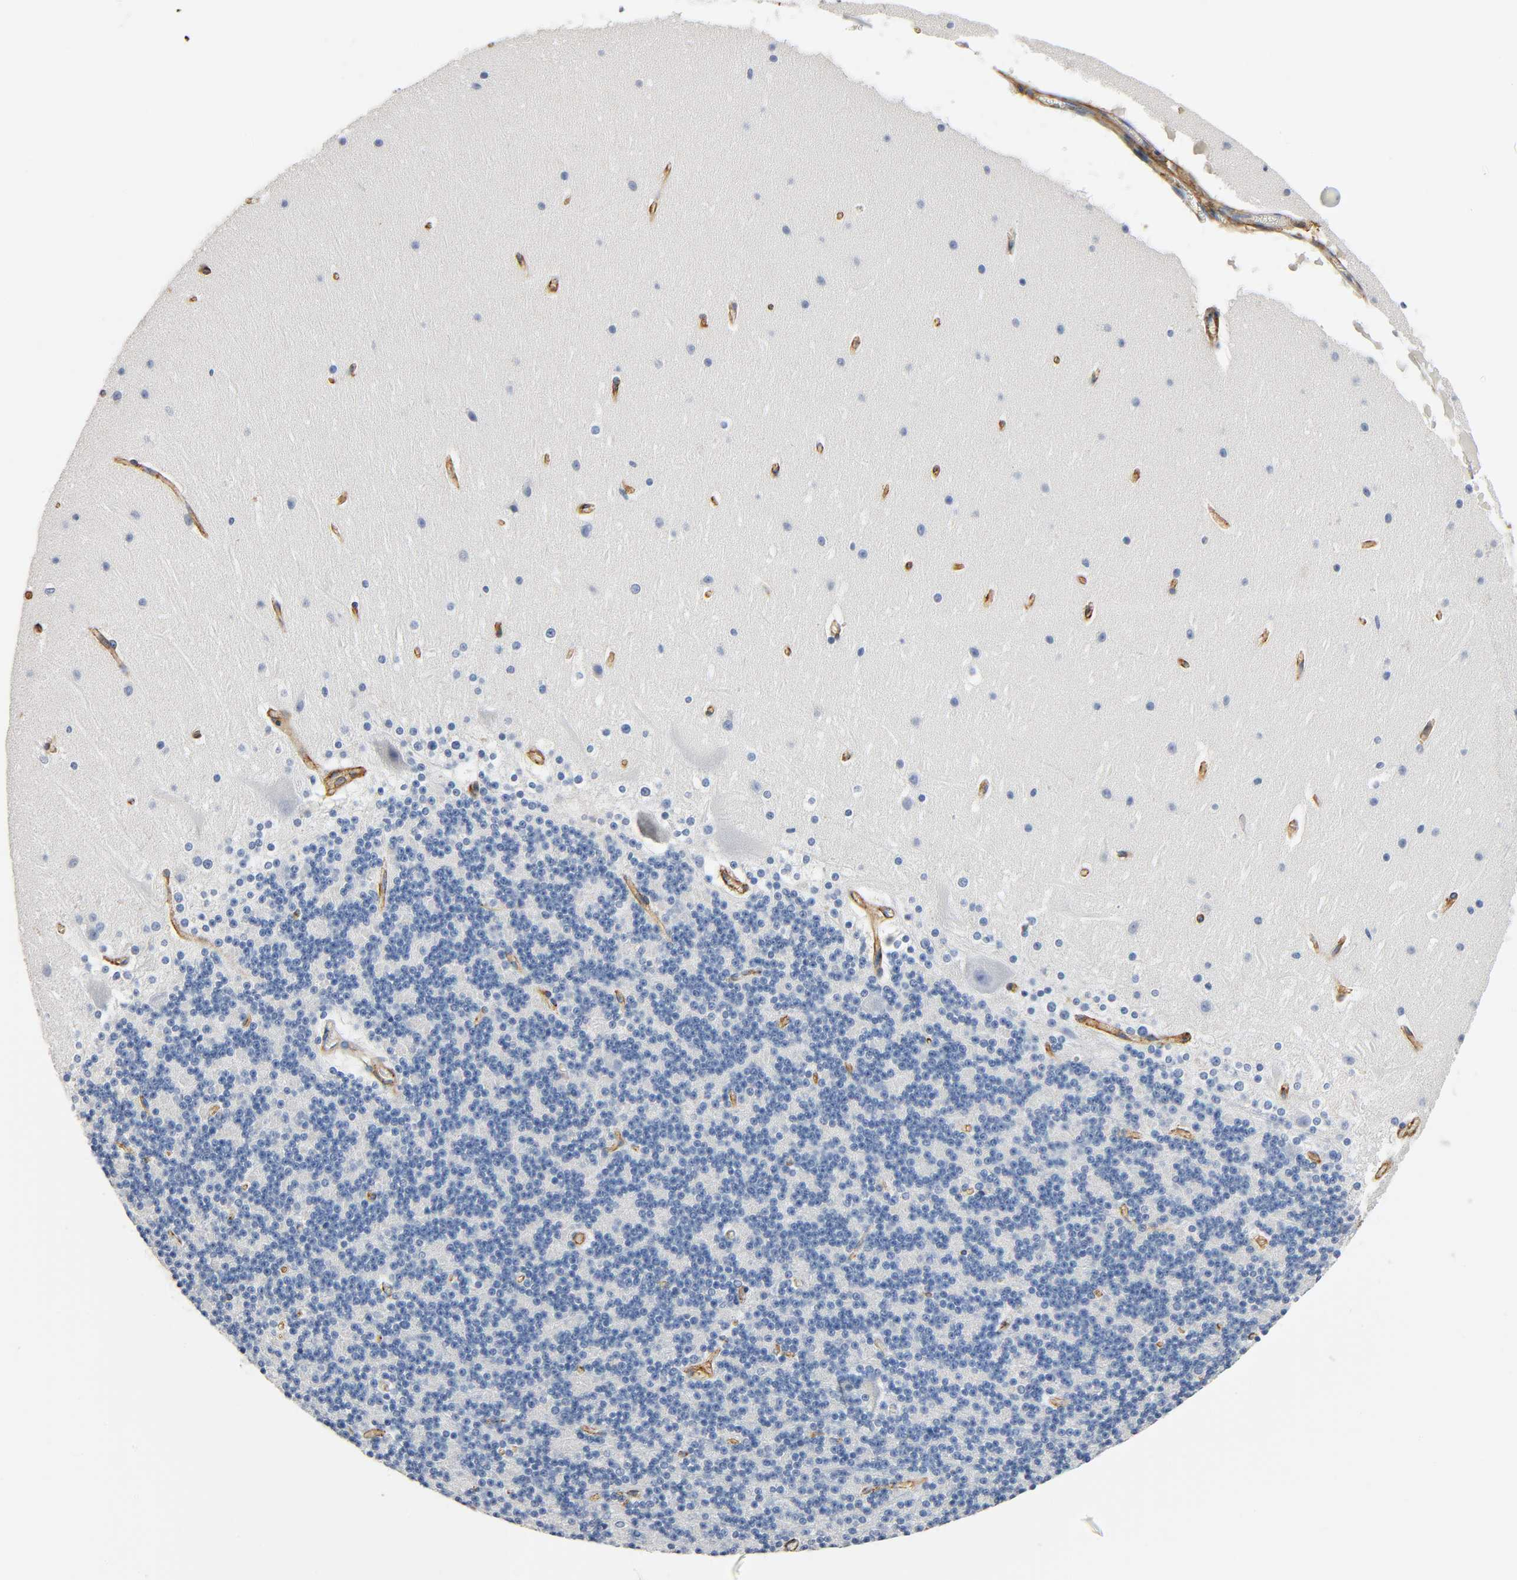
{"staining": {"intensity": "negative", "quantity": "none", "location": "none"}, "tissue": "cerebellum", "cell_type": "Cells in granular layer", "image_type": "normal", "snomed": [{"axis": "morphology", "description": "Normal tissue, NOS"}, {"axis": "topography", "description": "Cerebellum"}], "caption": "IHC image of benign cerebellum stained for a protein (brown), which exhibits no expression in cells in granular layer. (Stains: DAB (3,3'-diaminobenzidine) immunohistochemistry (IHC) with hematoxylin counter stain, Microscopy: brightfield microscopy at high magnification).", "gene": "ANPEP", "patient": {"sex": "female", "age": 19}}